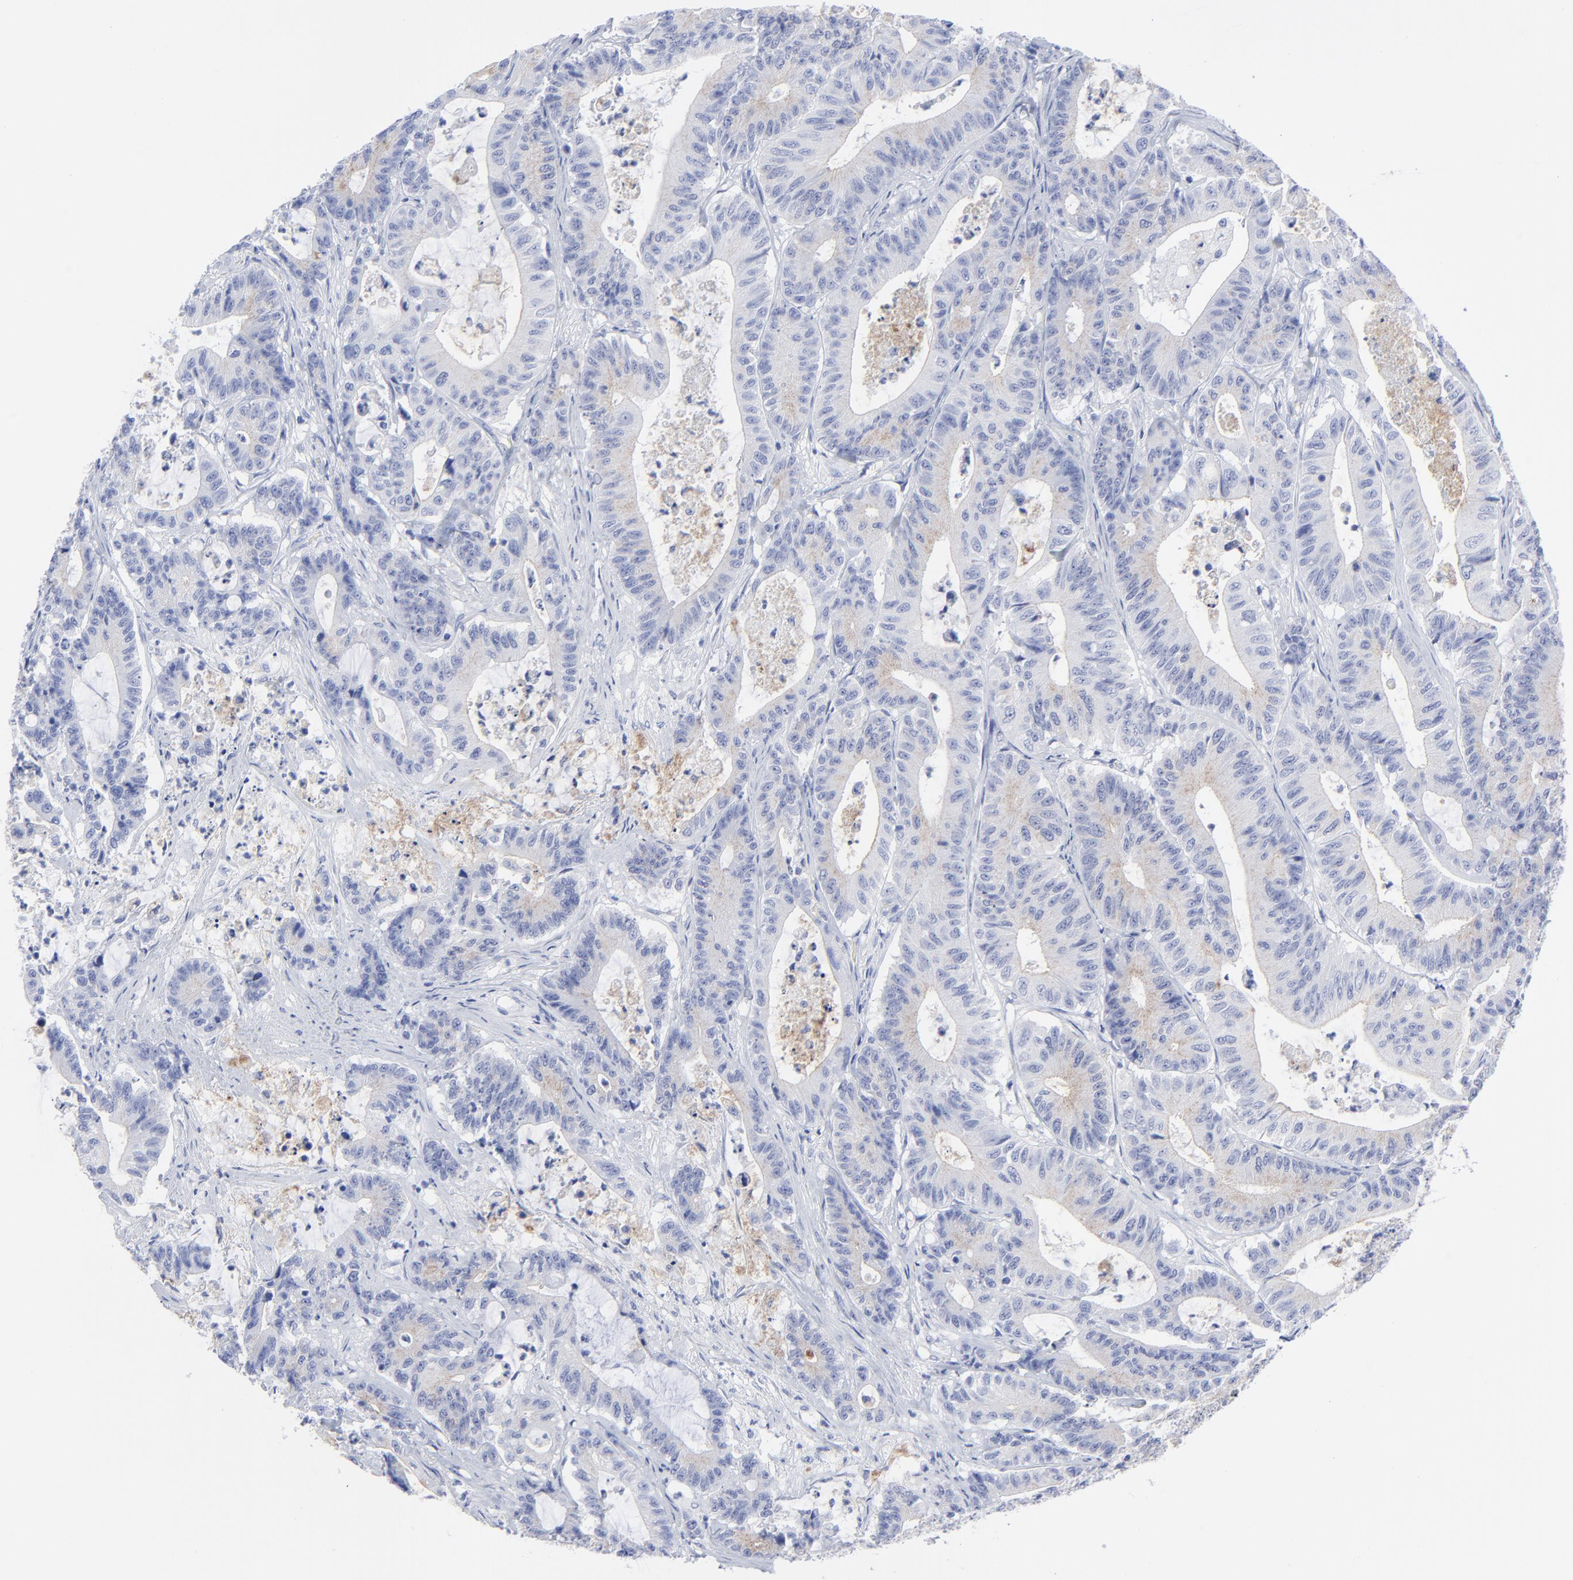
{"staining": {"intensity": "negative", "quantity": "none", "location": "none"}, "tissue": "colorectal cancer", "cell_type": "Tumor cells", "image_type": "cancer", "snomed": [{"axis": "morphology", "description": "Adenocarcinoma, NOS"}, {"axis": "topography", "description": "Colon"}], "caption": "A micrograph of human colorectal adenocarcinoma is negative for staining in tumor cells.", "gene": "CNTN3", "patient": {"sex": "female", "age": 84}}